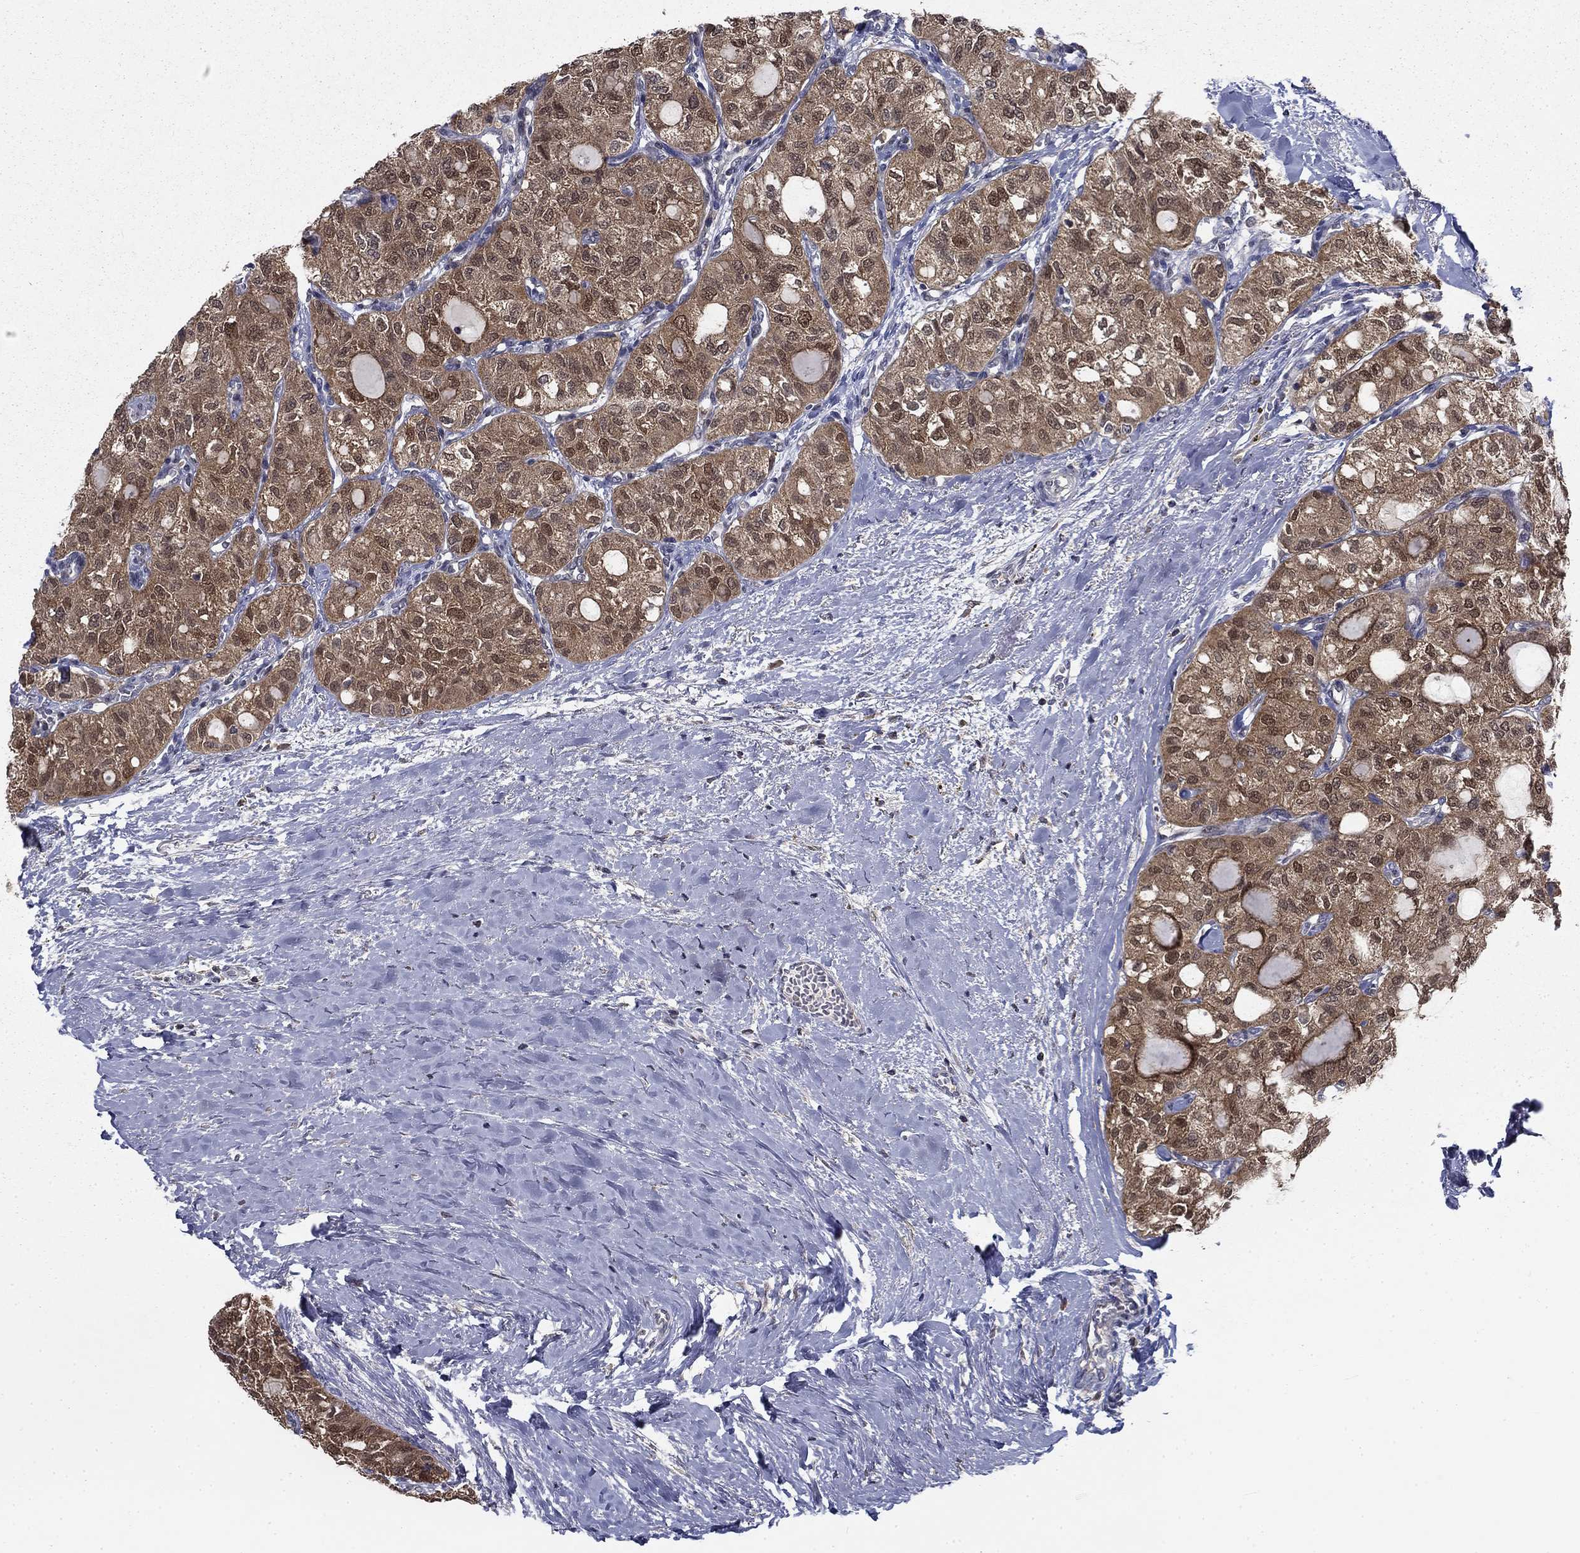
{"staining": {"intensity": "weak", "quantity": "25%-75%", "location": "cytoplasmic/membranous,nuclear"}, "tissue": "thyroid cancer", "cell_type": "Tumor cells", "image_type": "cancer", "snomed": [{"axis": "morphology", "description": "Follicular adenoma carcinoma, NOS"}, {"axis": "topography", "description": "Thyroid gland"}], "caption": "The photomicrograph exhibits a brown stain indicating the presence of a protein in the cytoplasmic/membranous and nuclear of tumor cells in follicular adenoma carcinoma (thyroid).", "gene": "NIT2", "patient": {"sex": "male", "age": 75}}